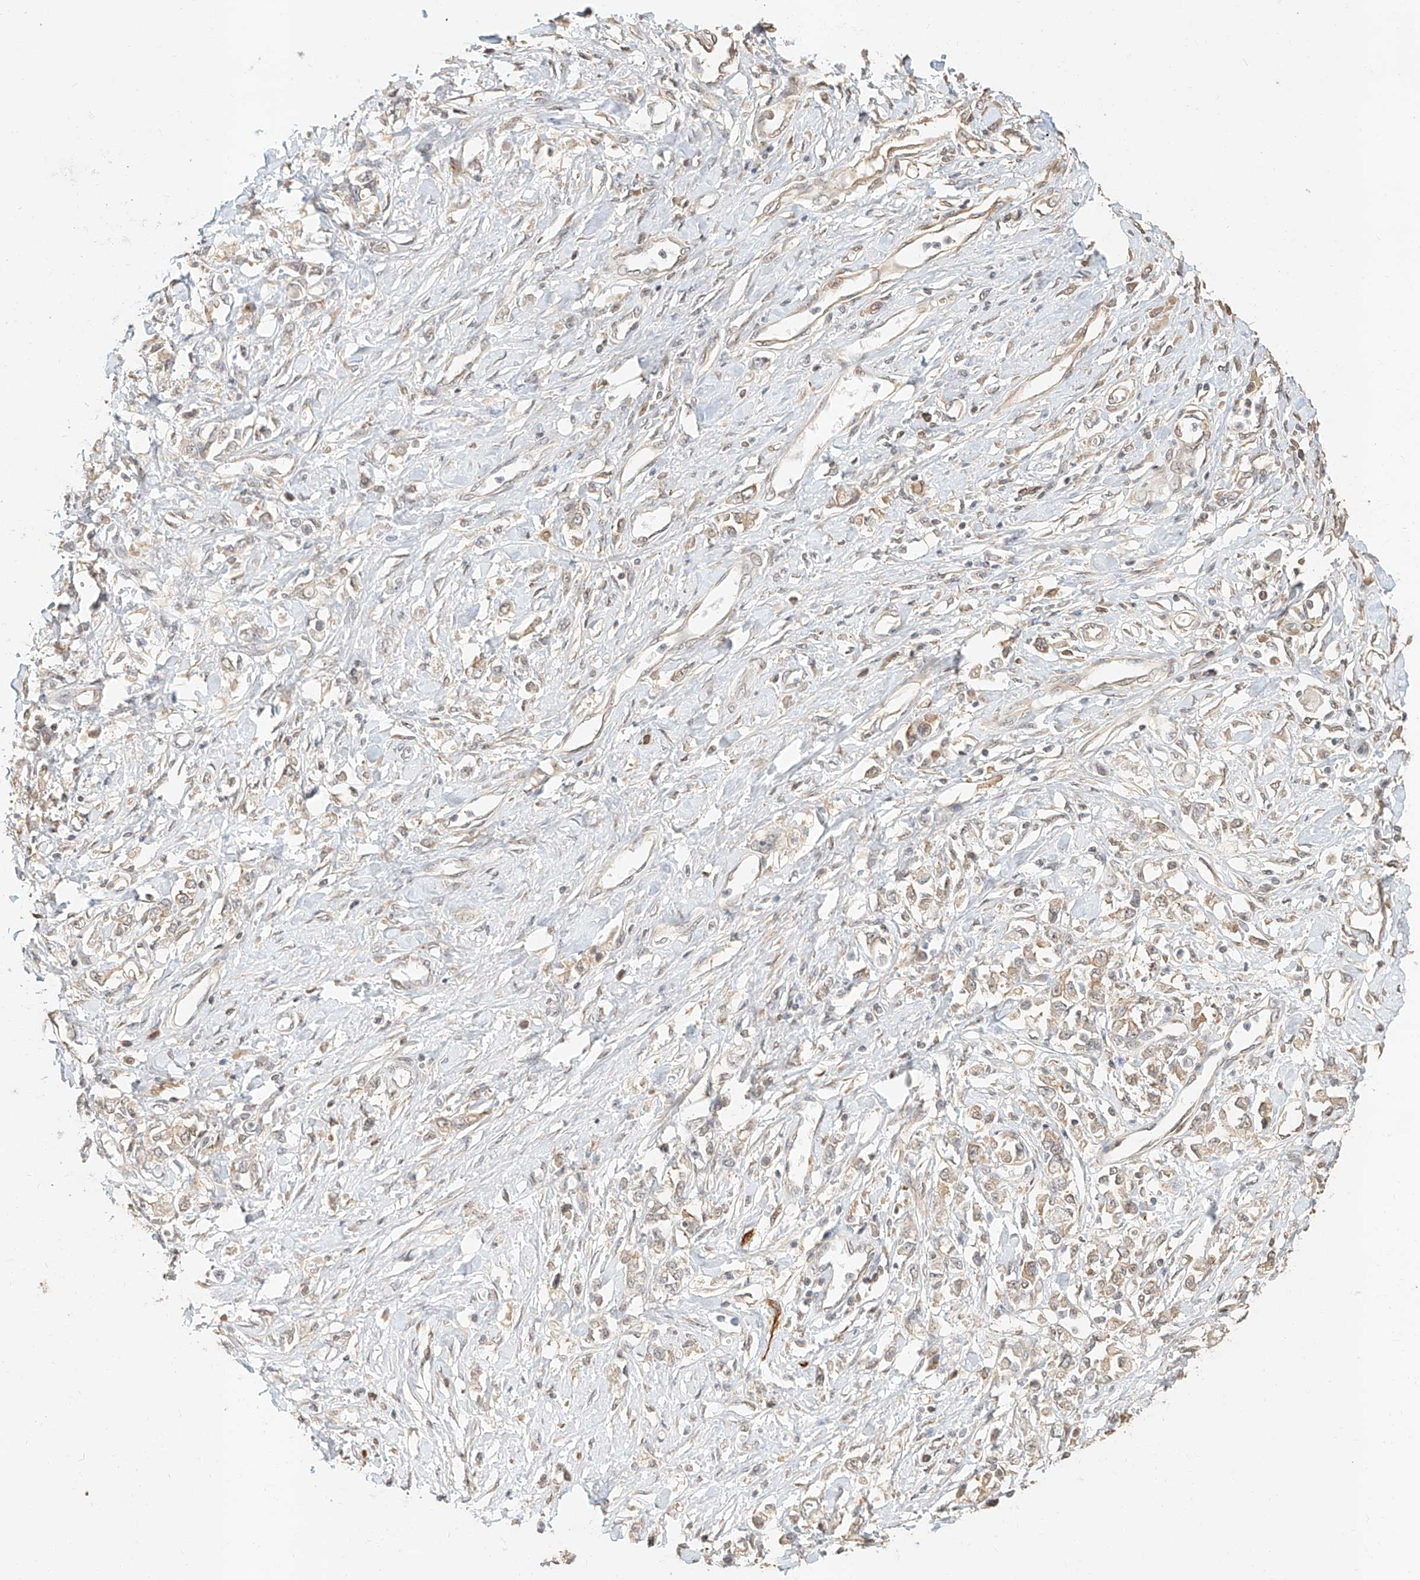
{"staining": {"intensity": "weak", "quantity": ">75%", "location": "cytoplasmic/membranous"}, "tissue": "stomach cancer", "cell_type": "Tumor cells", "image_type": "cancer", "snomed": [{"axis": "morphology", "description": "Adenocarcinoma, NOS"}, {"axis": "topography", "description": "Stomach"}], "caption": "There is low levels of weak cytoplasmic/membranous positivity in tumor cells of stomach adenocarcinoma, as demonstrated by immunohistochemical staining (brown color).", "gene": "NAP1L1", "patient": {"sex": "female", "age": 76}}